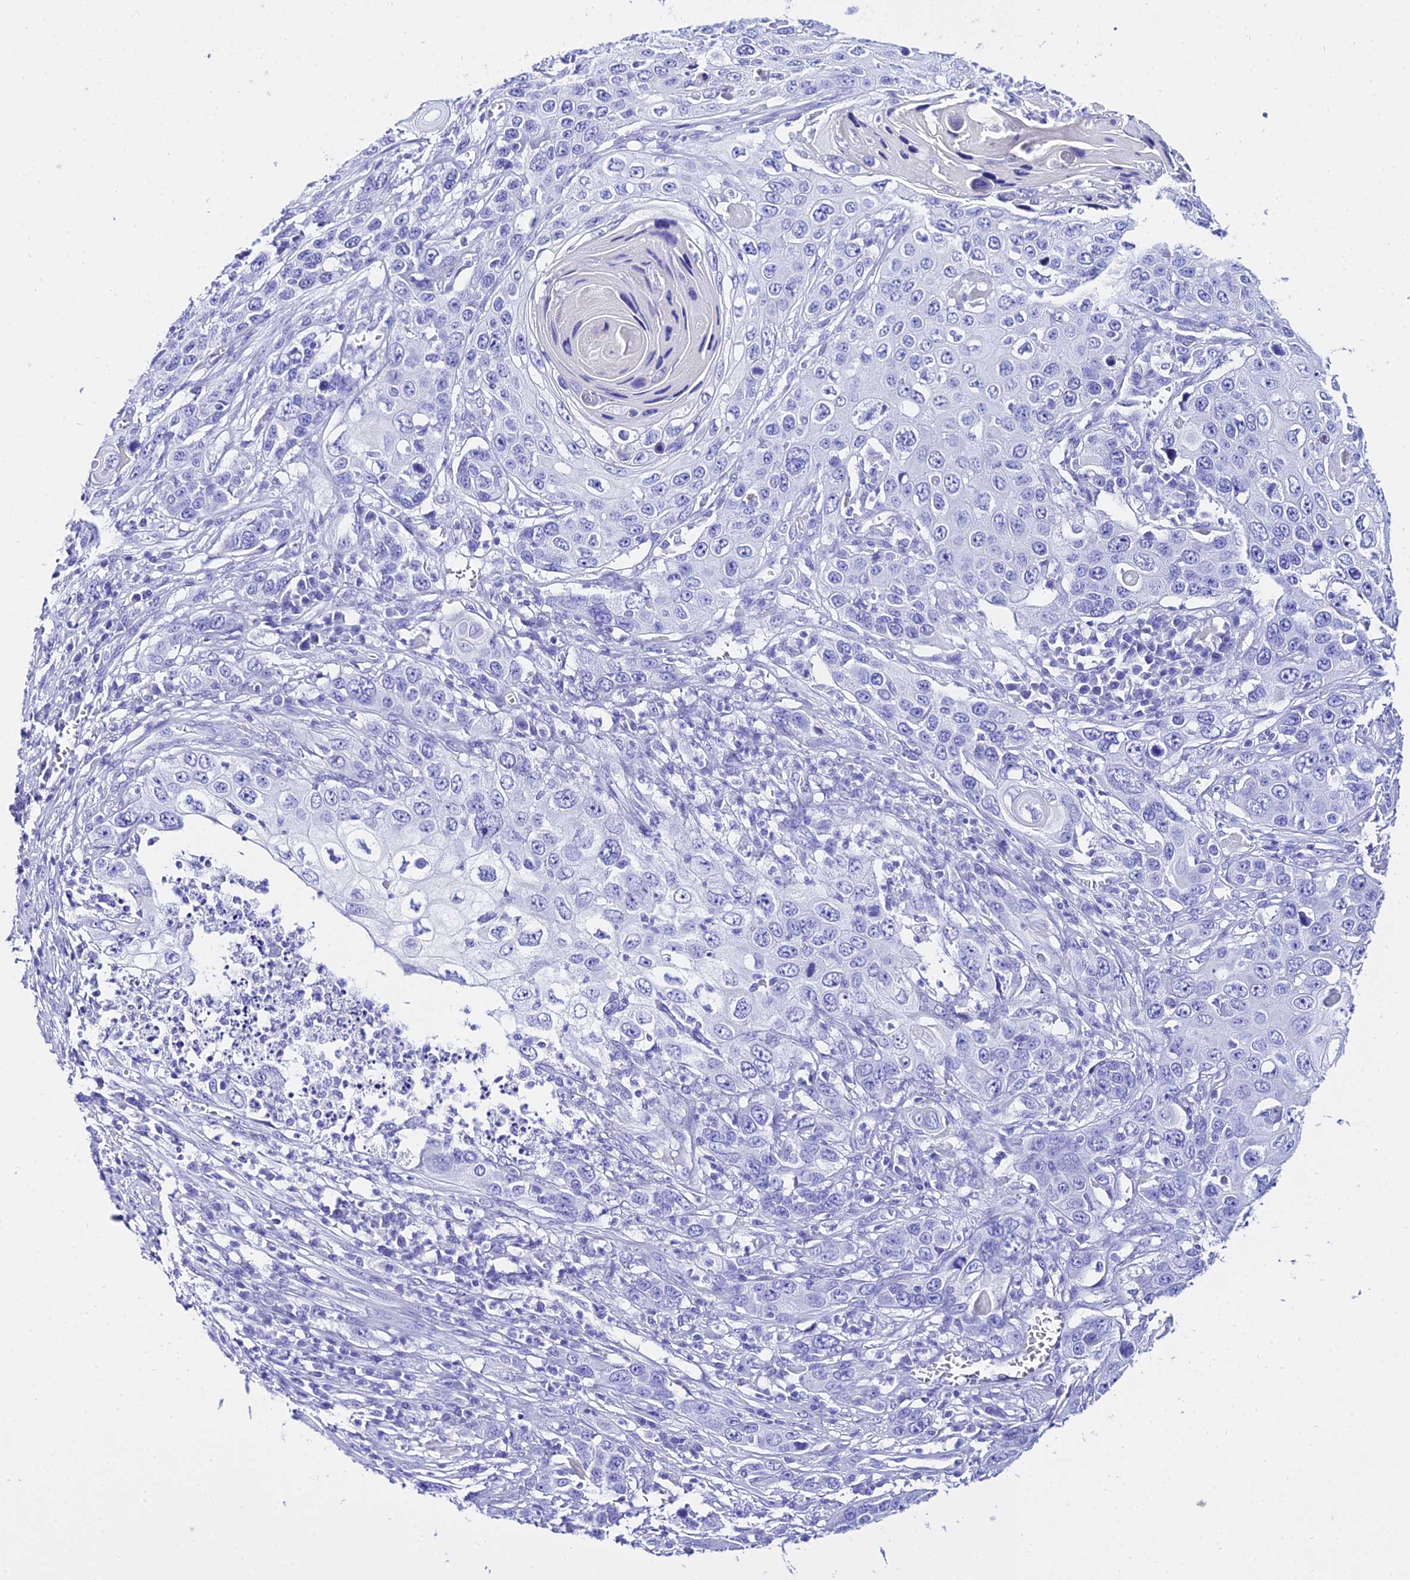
{"staining": {"intensity": "negative", "quantity": "none", "location": "none"}, "tissue": "skin cancer", "cell_type": "Tumor cells", "image_type": "cancer", "snomed": [{"axis": "morphology", "description": "Squamous cell carcinoma, NOS"}, {"axis": "topography", "description": "Skin"}], "caption": "Skin cancer stained for a protein using immunohistochemistry shows no staining tumor cells.", "gene": "TRMT44", "patient": {"sex": "male", "age": 55}}